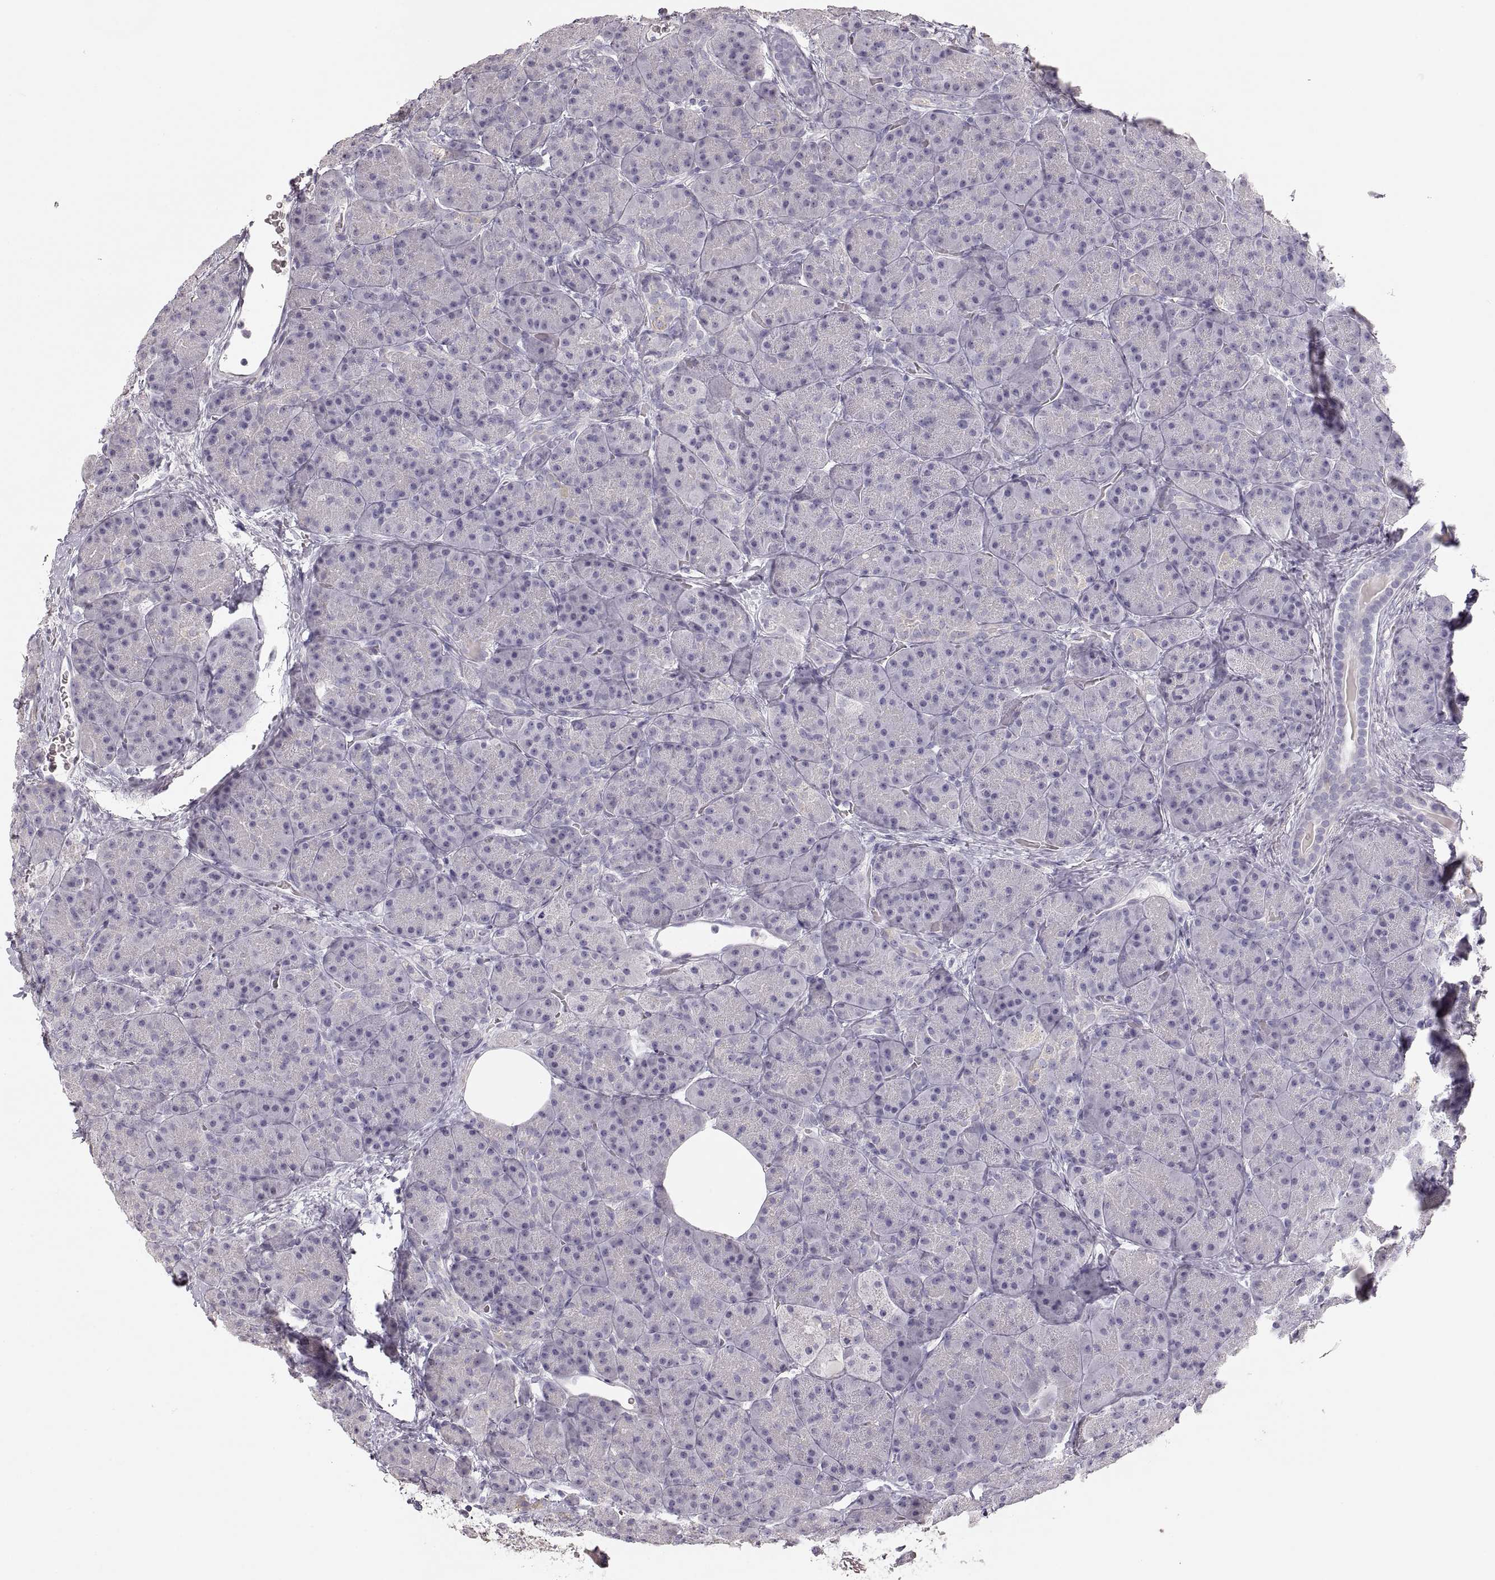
{"staining": {"intensity": "negative", "quantity": "none", "location": "none"}, "tissue": "pancreas", "cell_type": "Exocrine glandular cells", "image_type": "normal", "snomed": [{"axis": "morphology", "description": "Normal tissue, NOS"}, {"axis": "topography", "description": "Pancreas"}], "caption": "Photomicrograph shows no protein expression in exocrine glandular cells of benign pancreas. The staining is performed using DAB (3,3'-diaminobenzidine) brown chromogen with nuclei counter-stained in using hematoxylin.", "gene": "ZP3", "patient": {"sex": "male", "age": 57}}